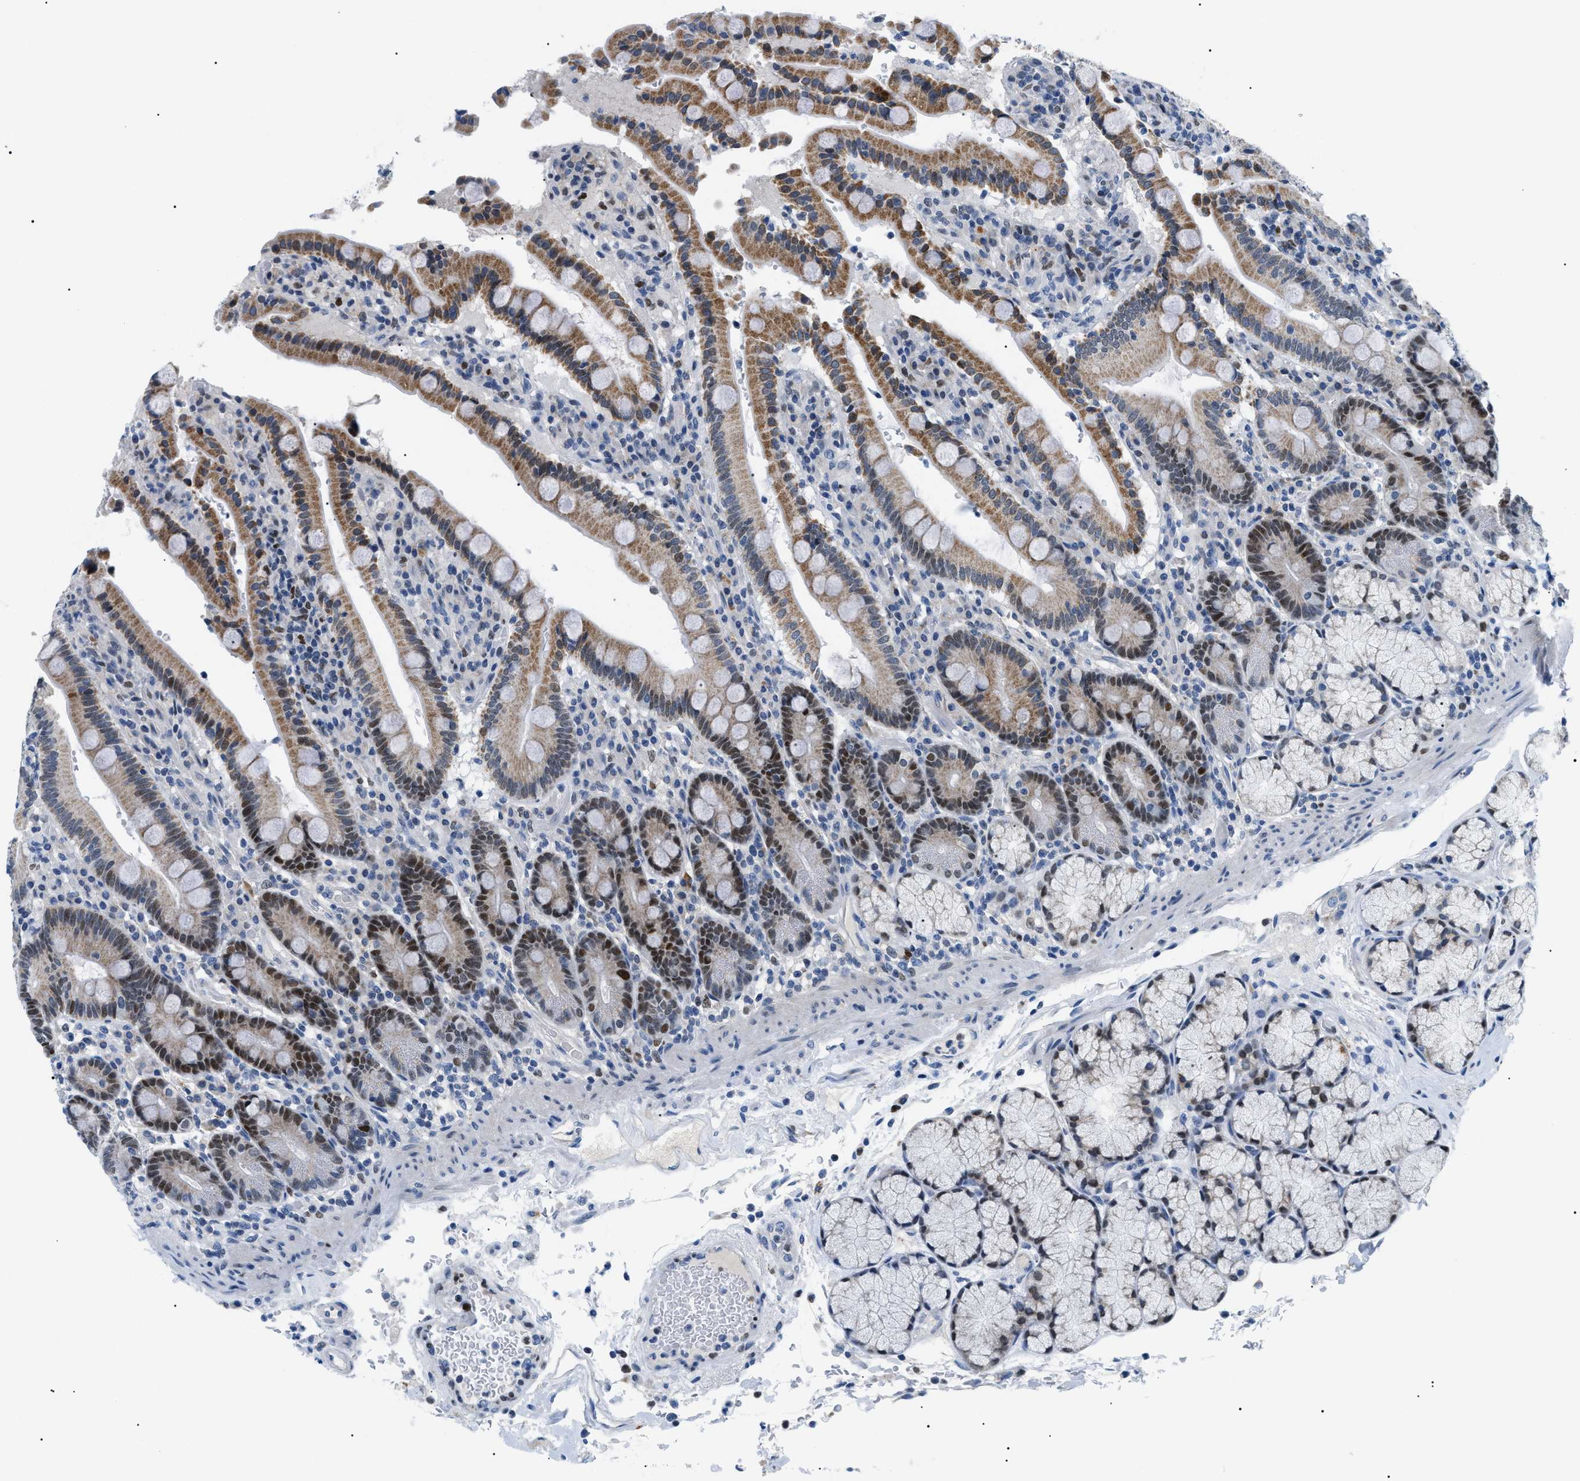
{"staining": {"intensity": "moderate", "quantity": ">75%", "location": "cytoplasmic/membranous,nuclear"}, "tissue": "duodenum", "cell_type": "Glandular cells", "image_type": "normal", "snomed": [{"axis": "morphology", "description": "Normal tissue, NOS"}, {"axis": "topography", "description": "Small intestine, NOS"}], "caption": "Brown immunohistochemical staining in benign human duodenum displays moderate cytoplasmic/membranous,nuclear positivity in approximately >75% of glandular cells. (brown staining indicates protein expression, while blue staining denotes nuclei).", "gene": "SMARCC1", "patient": {"sex": "female", "age": 71}}